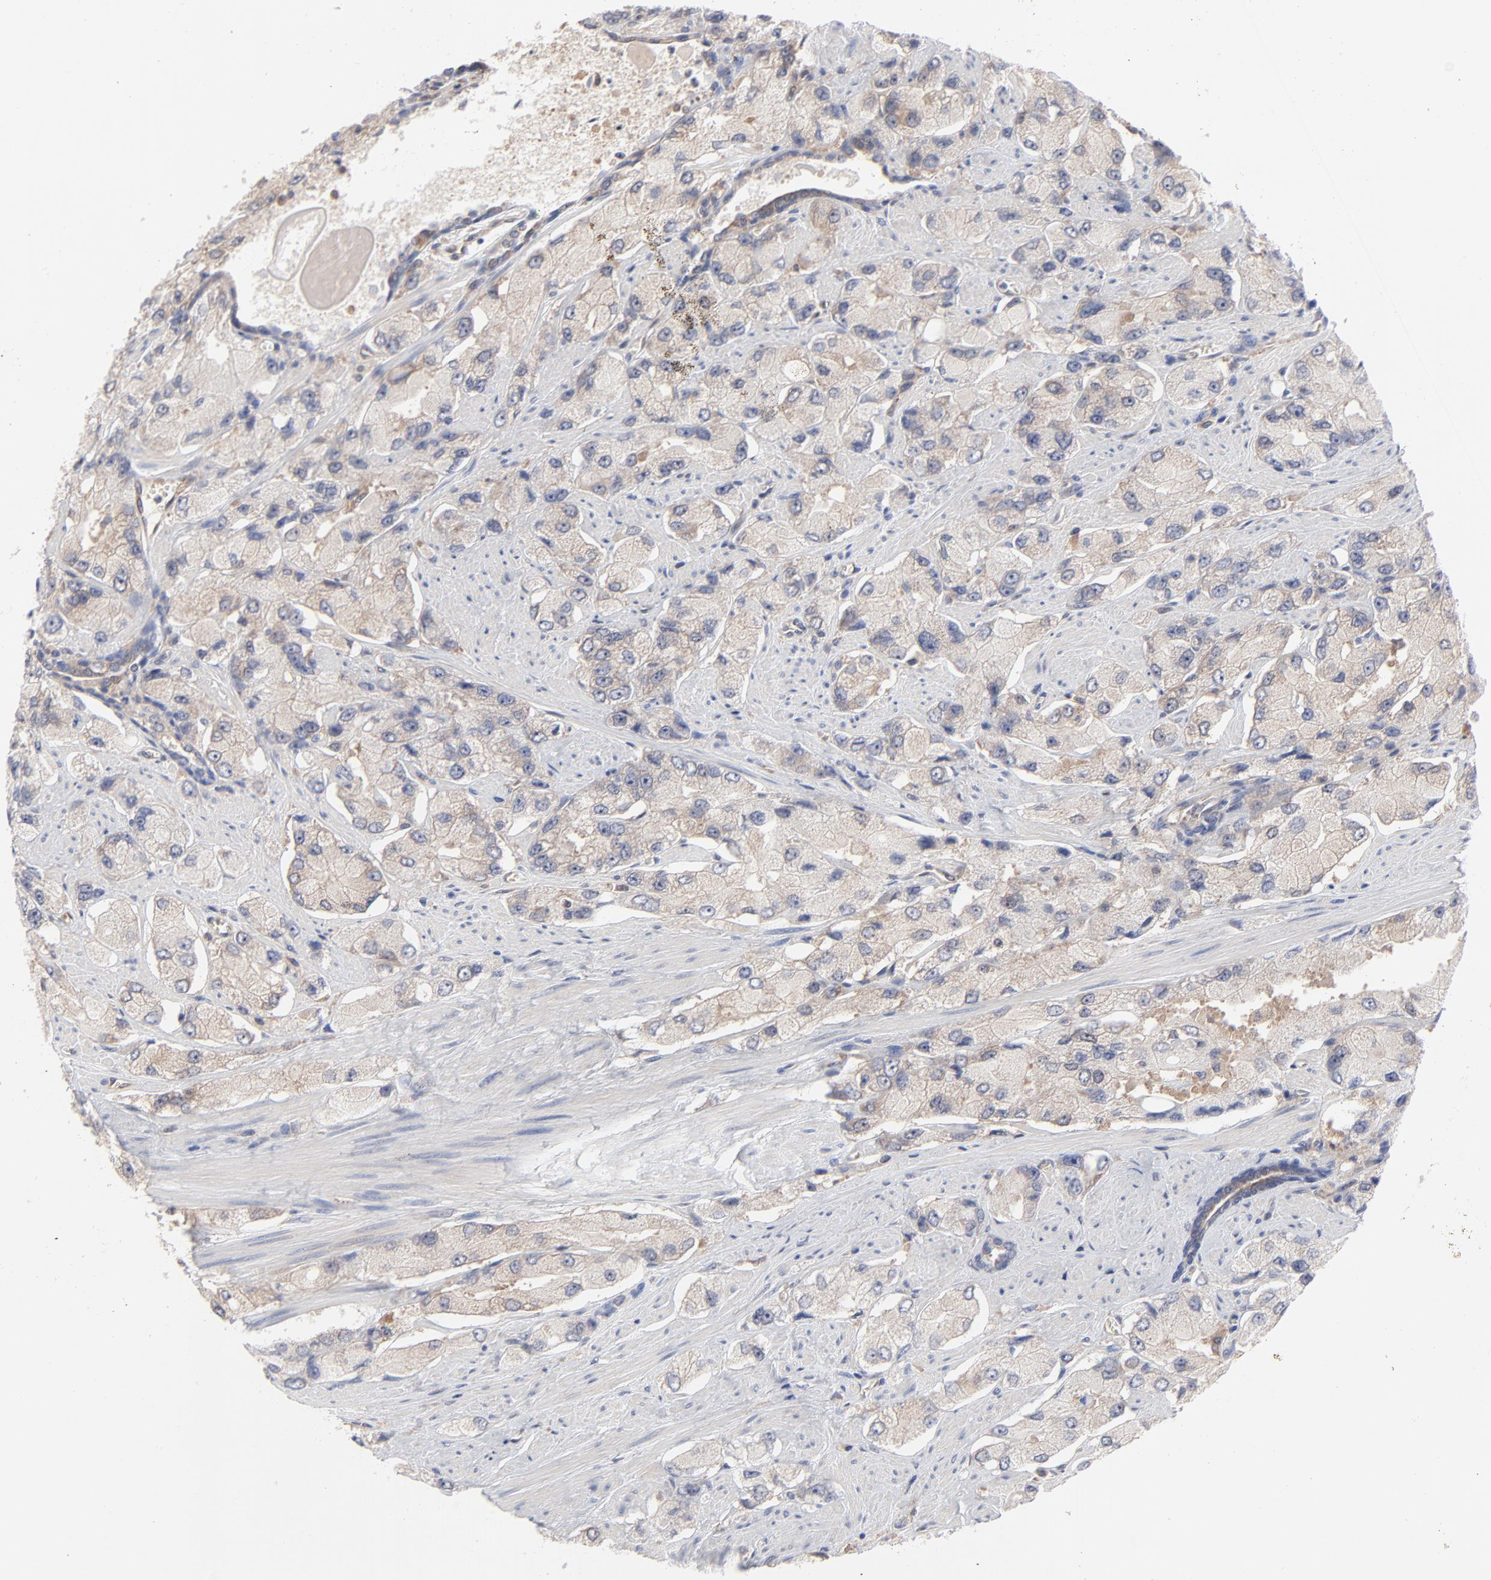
{"staining": {"intensity": "weak", "quantity": ">75%", "location": "cytoplasmic/membranous"}, "tissue": "prostate cancer", "cell_type": "Tumor cells", "image_type": "cancer", "snomed": [{"axis": "morphology", "description": "Adenocarcinoma, High grade"}, {"axis": "topography", "description": "Prostate"}], "caption": "About >75% of tumor cells in human prostate high-grade adenocarcinoma exhibit weak cytoplasmic/membranous protein staining as visualized by brown immunohistochemical staining.", "gene": "ARRB1", "patient": {"sex": "male", "age": 58}}